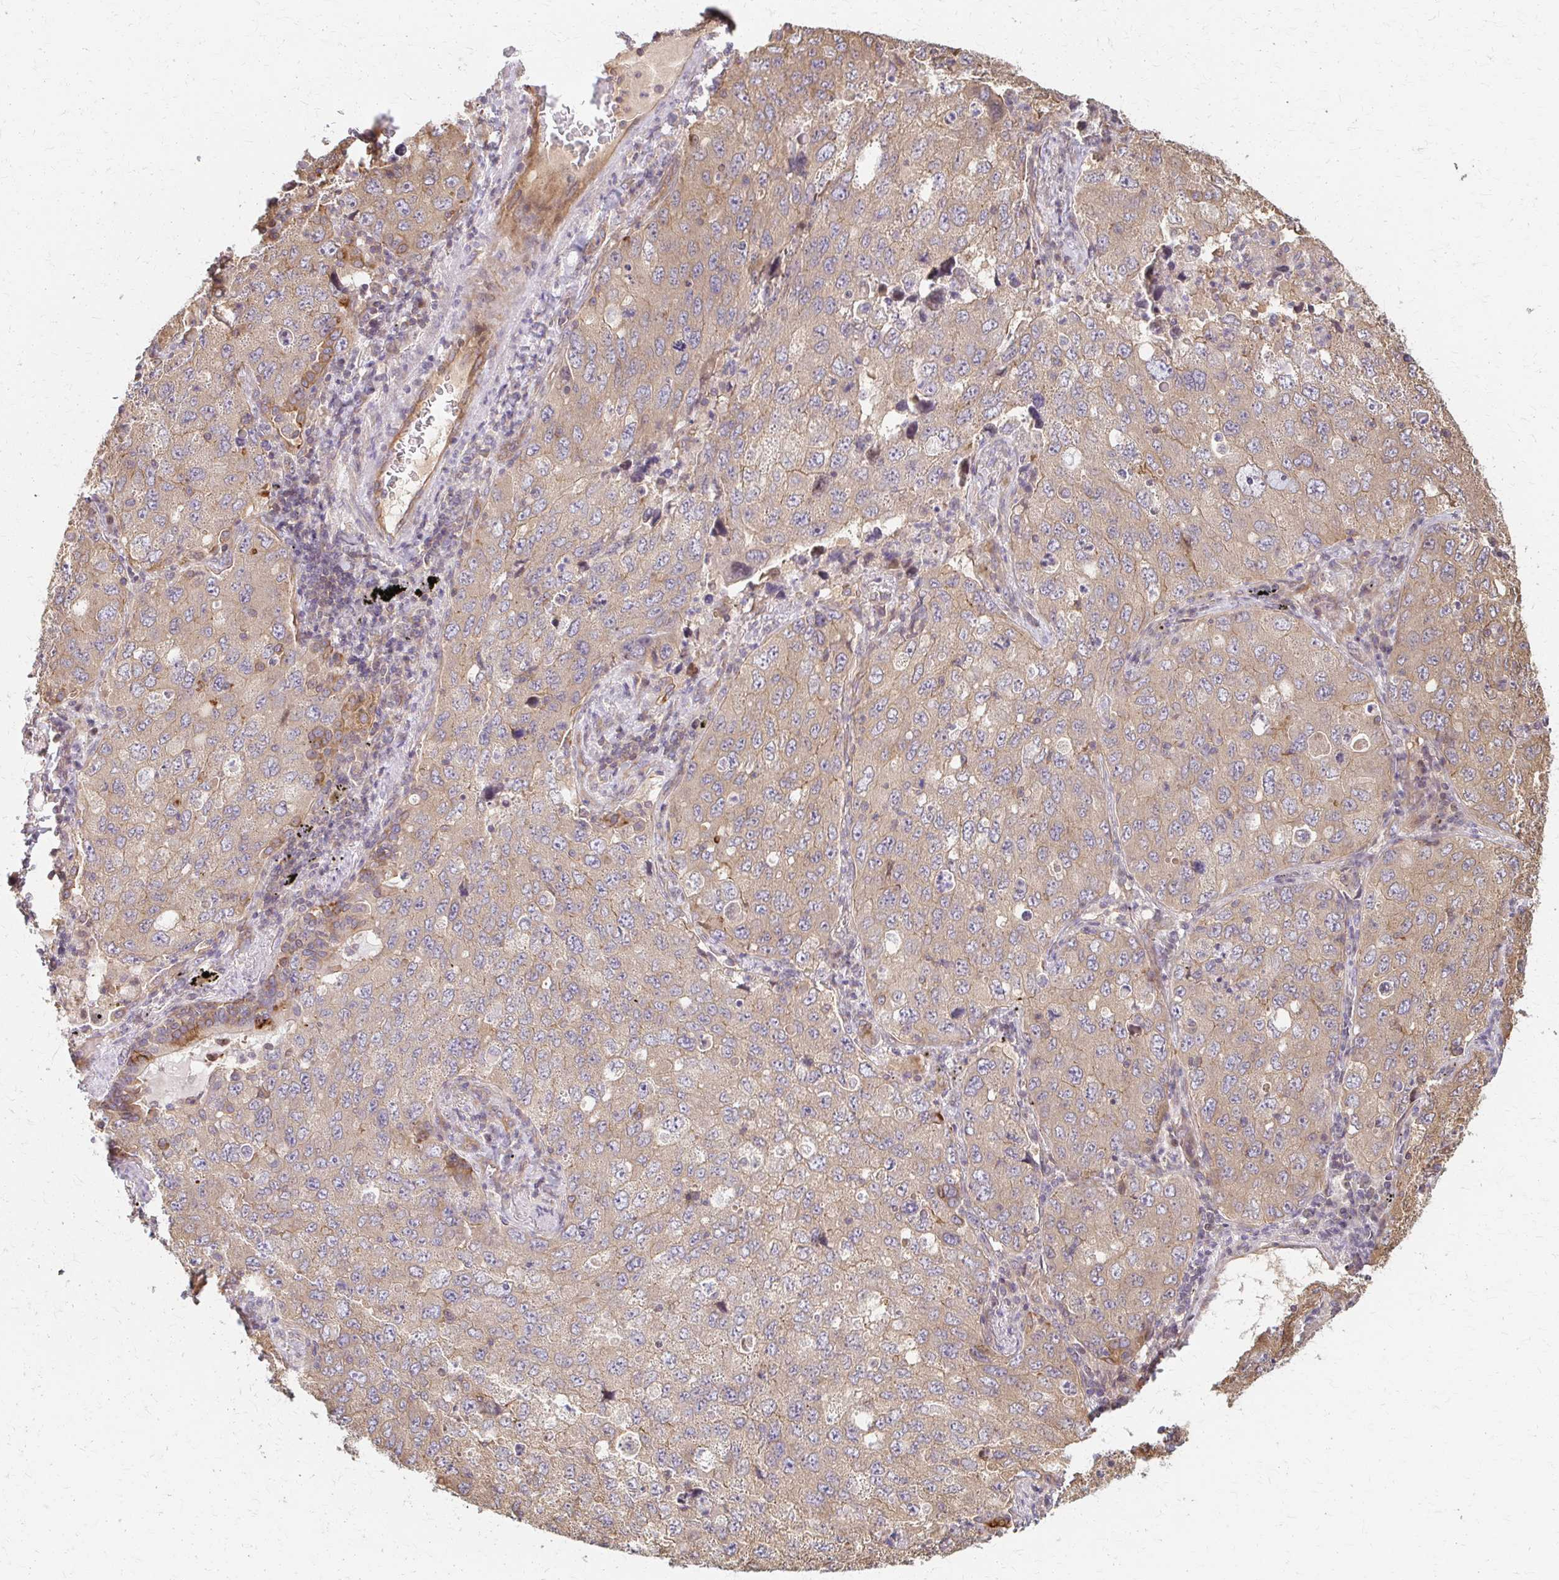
{"staining": {"intensity": "weak", "quantity": ">75%", "location": "cytoplasmic/membranous"}, "tissue": "lung cancer", "cell_type": "Tumor cells", "image_type": "cancer", "snomed": [{"axis": "morphology", "description": "Adenocarcinoma, NOS"}, {"axis": "topography", "description": "Lung"}], "caption": "Immunohistochemical staining of lung cancer demonstrates low levels of weak cytoplasmic/membranous positivity in approximately >75% of tumor cells.", "gene": "ARHGAP35", "patient": {"sex": "female", "age": 57}}